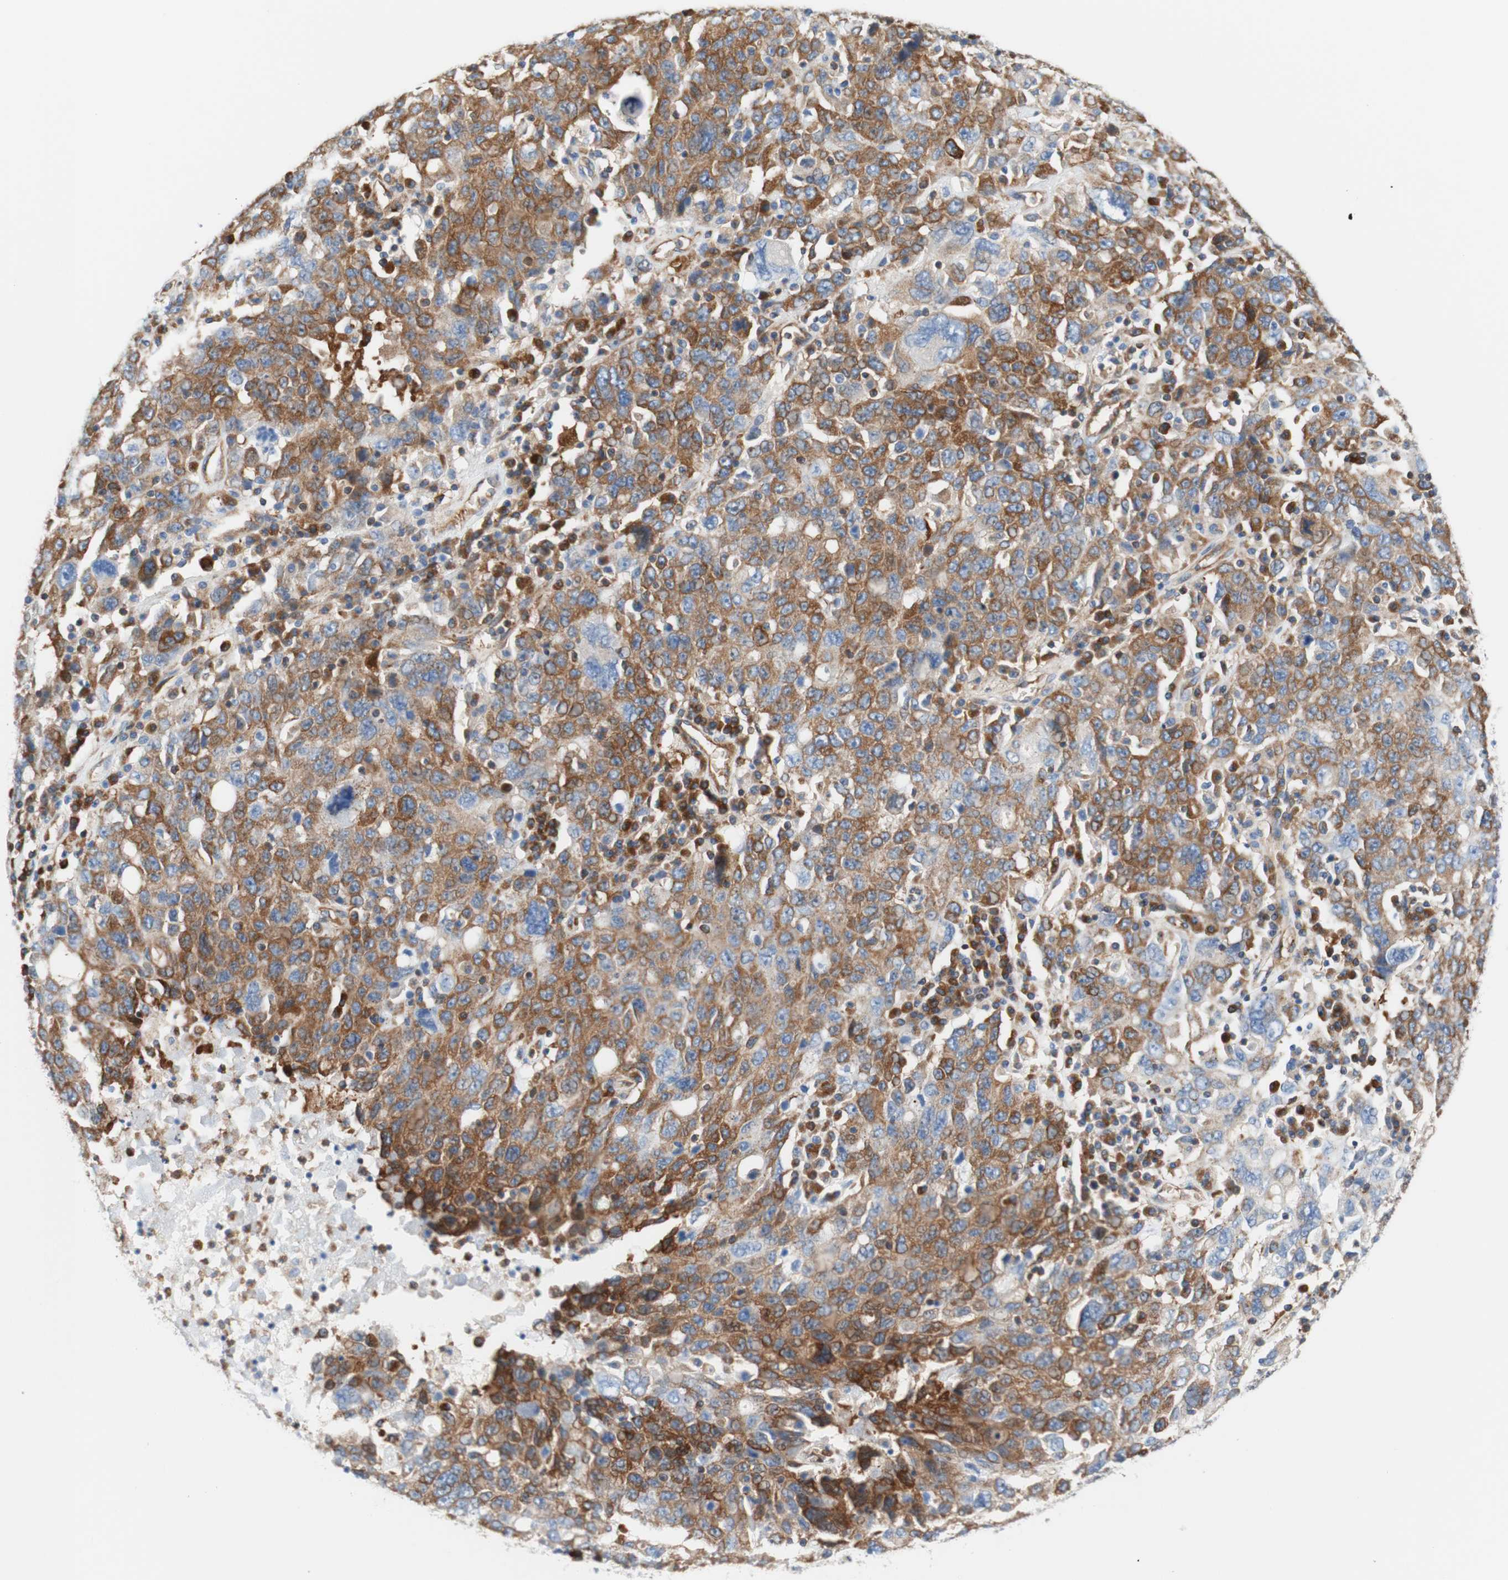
{"staining": {"intensity": "moderate", "quantity": ">75%", "location": "cytoplasmic/membranous"}, "tissue": "ovarian cancer", "cell_type": "Tumor cells", "image_type": "cancer", "snomed": [{"axis": "morphology", "description": "Carcinoma, endometroid"}, {"axis": "topography", "description": "Ovary"}], "caption": "Immunohistochemistry image of neoplastic tissue: human ovarian cancer (endometroid carcinoma) stained using IHC exhibits medium levels of moderate protein expression localized specifically in the cytoplasmic/membranous of tumor cells, appearing as a cytoplasmic/membranous brown color.", "gene": "STOM", "patient": {"sex": "female", "age": 62}}